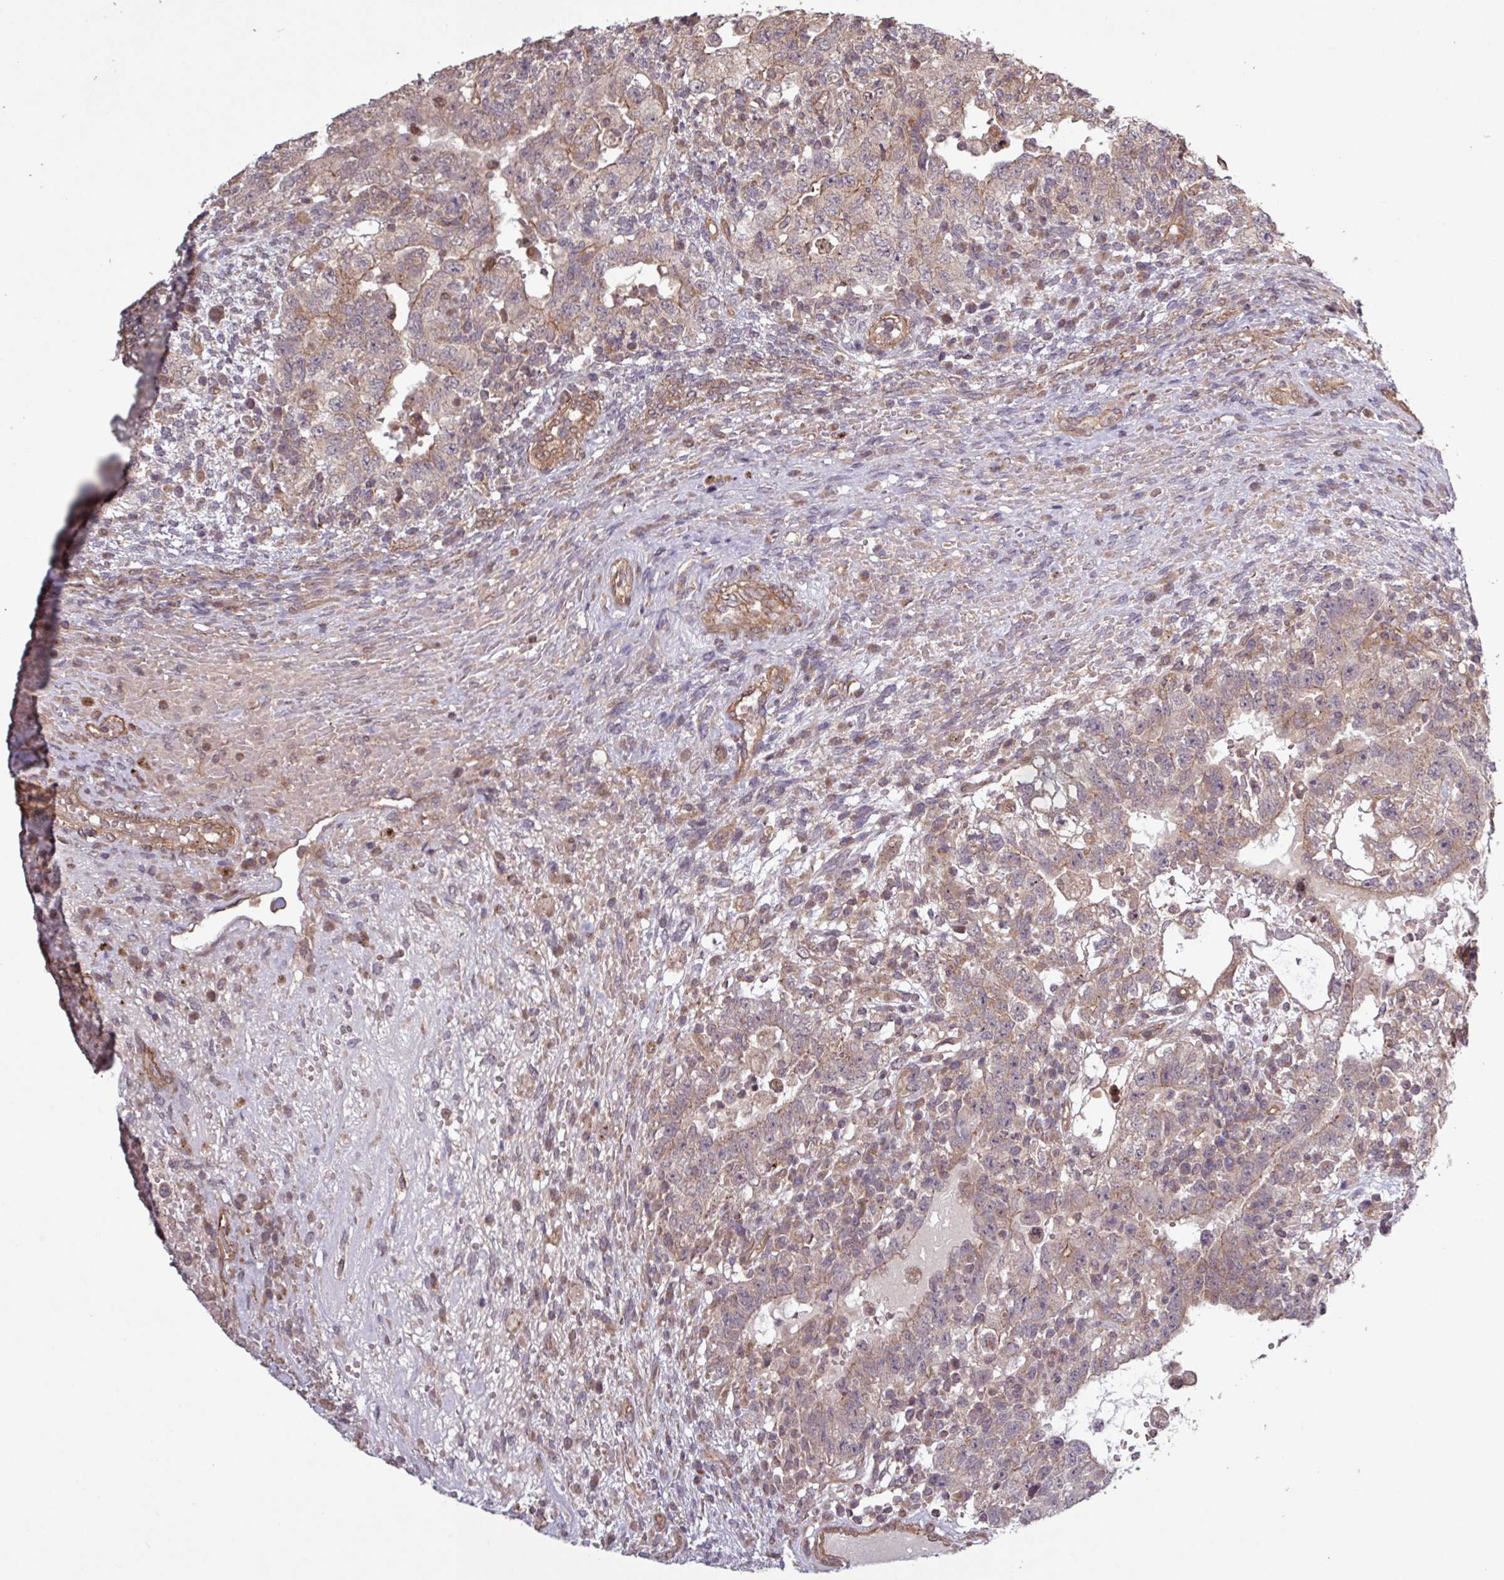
{"staining": {"intensity": "weak", "quantity": "<25%", "location": "cytoplasmic/membranous"}, "tissue": "testis cancer", "cell_type": "Tumor cells", "image_type": "cancer", "snomed": [{"axis": "morphology", "description": "Carcinoma, Embryonal, NOS"}, {"axis": "topography", "description": "Testis"}], "caption": "This is a micrograph of immunohistochemistry (IHC) staining of embryonal carcinoma (testis), which shows no expression in tumor cells. The staining is performed using DAB brown chromogen with nuclei counter-stained in using hematoxylin.", "gene": "TRABD2A", "patient": {"sex": "male", "age": 26}}